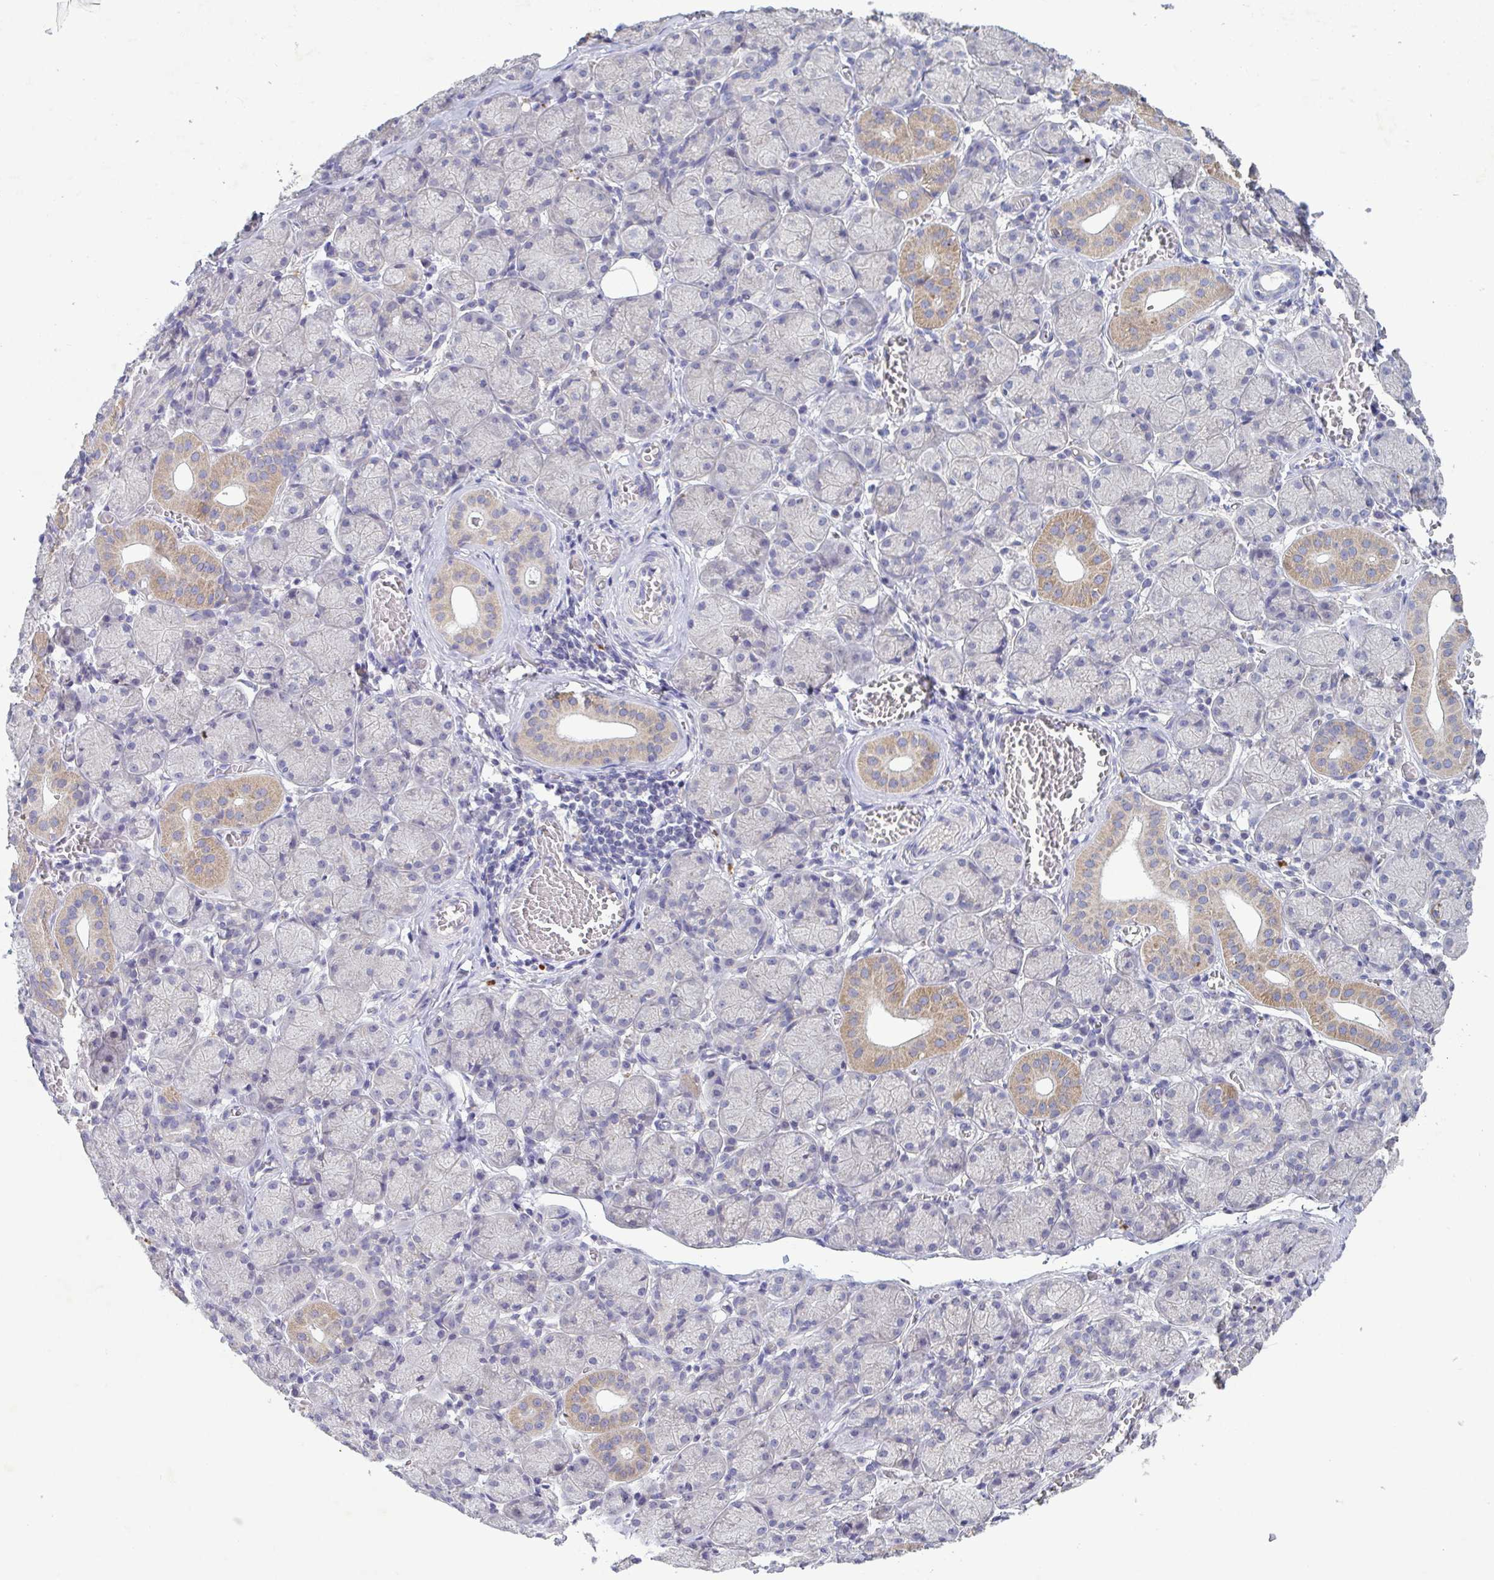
{"staining": {"intensity": "moderate", "quantity": "<25%", "location": "cytoplasmic/membranous"}, "tissue": "salivary gland", "cell_type": "Glandular cells", "image_type": "normal", "snomed": [{"axis": "morphology", "description": "Normal tissue, NOS"}, {"axis": "topography", "description": "Salivary gland"}], "caption": "An image showing moderate cytoplasmic/membranous staining in approximately <25% of glandular cells in benign salivary gland, as visualized by brown immunohistochemical staining.", "gene": "GALNT13", "patient": {"sex": "female", "age": 24}}